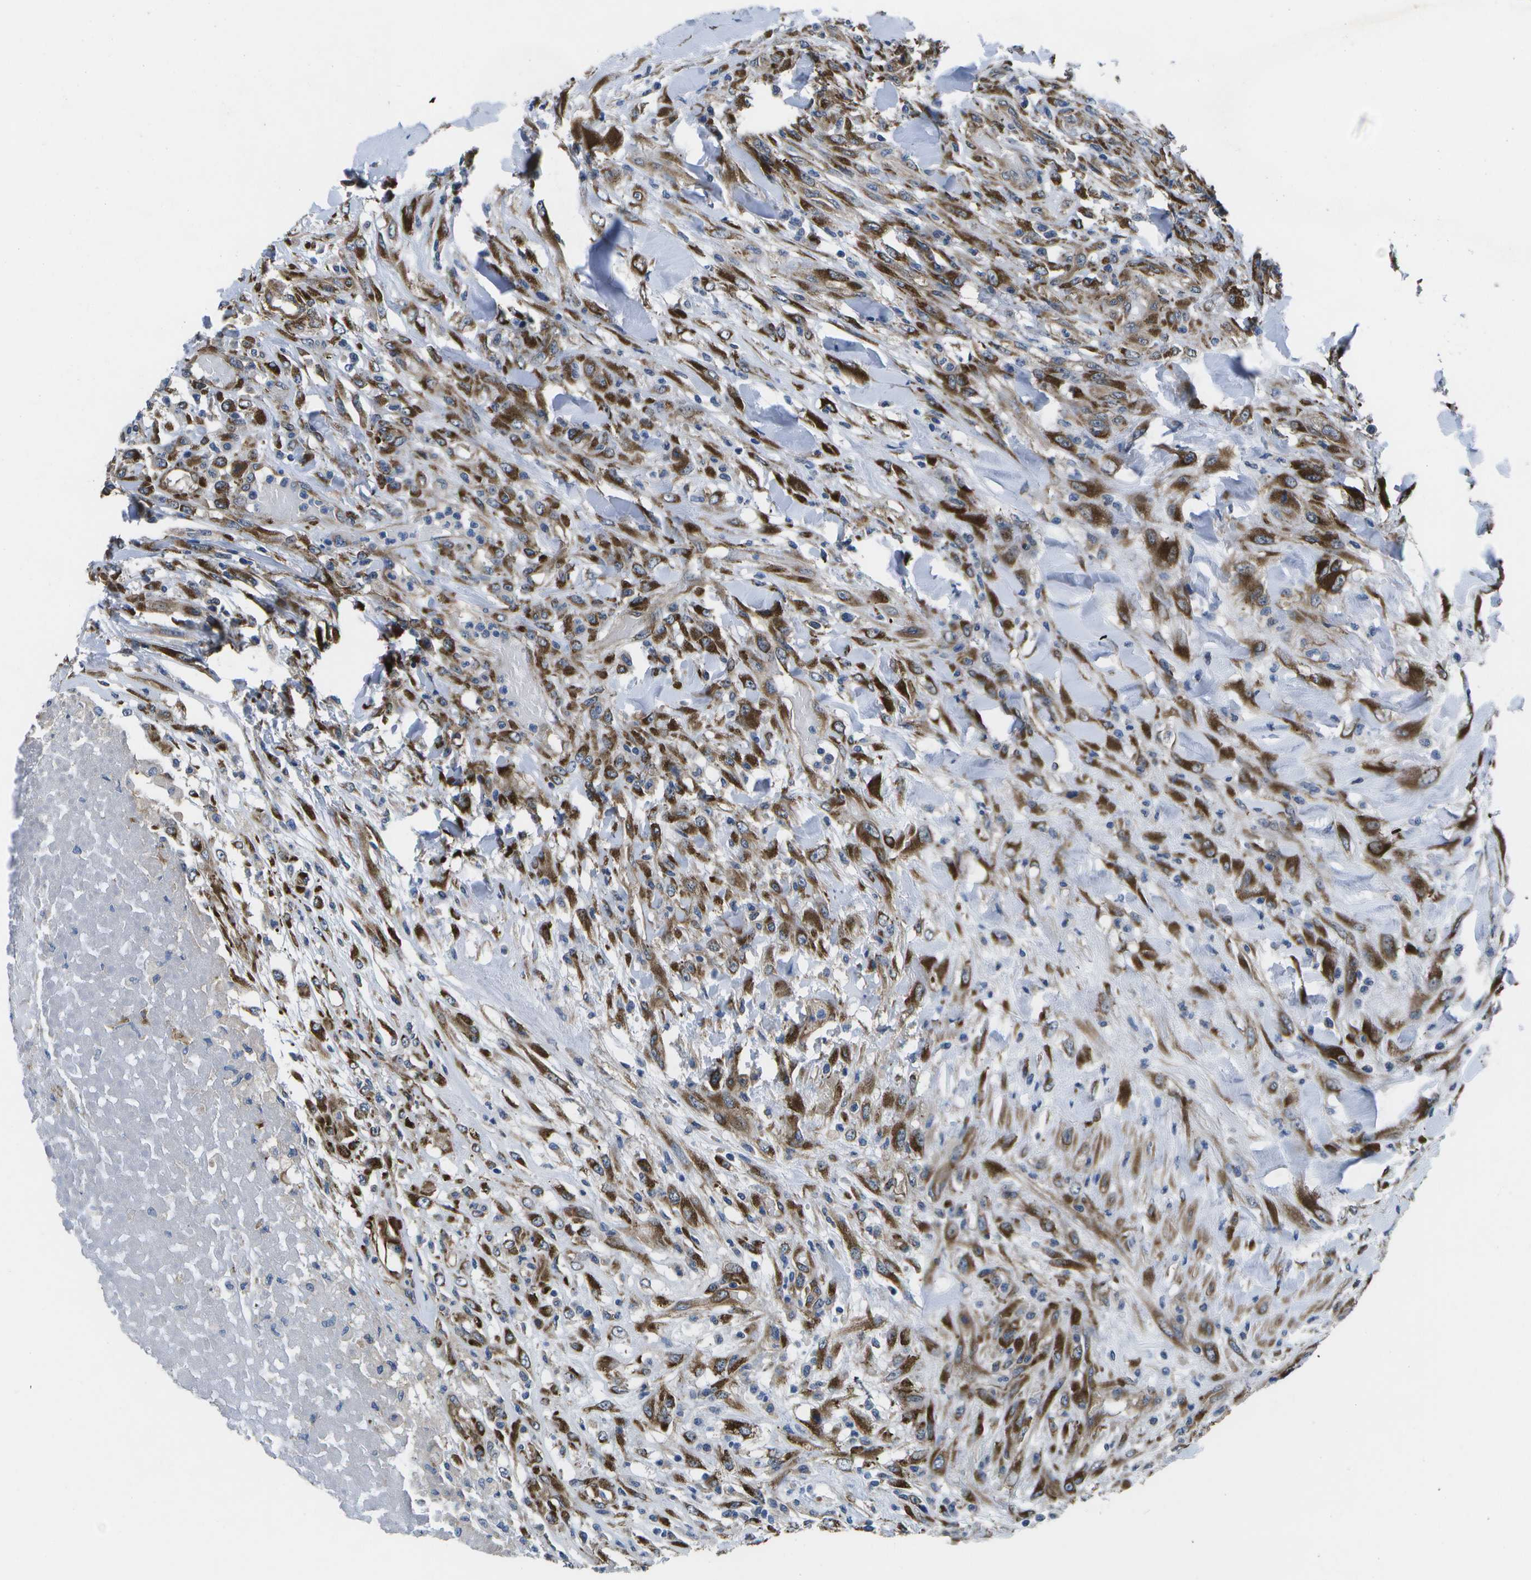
{"staining": {"intensity": "strong", "quantity": ">75%", "location": "cytoplasmic/membranous"}, "tissue": "testis cancer", "cell_type": "Tumor cells", "image_type": "cancer", "snomed": [{"axis": "morphology", "description": "Seminoma, NOS"}, {"axis": "topography", "description": "Testis"}], "caption": "About >75% of tumor cells in human seminoma (testis) demonstrate strong cytoplasmic/membranous protein expression as visualized by brown immunohistochemical staining.", "gene": "P3H1", "patient": {"sex": "male", "age": 59}}